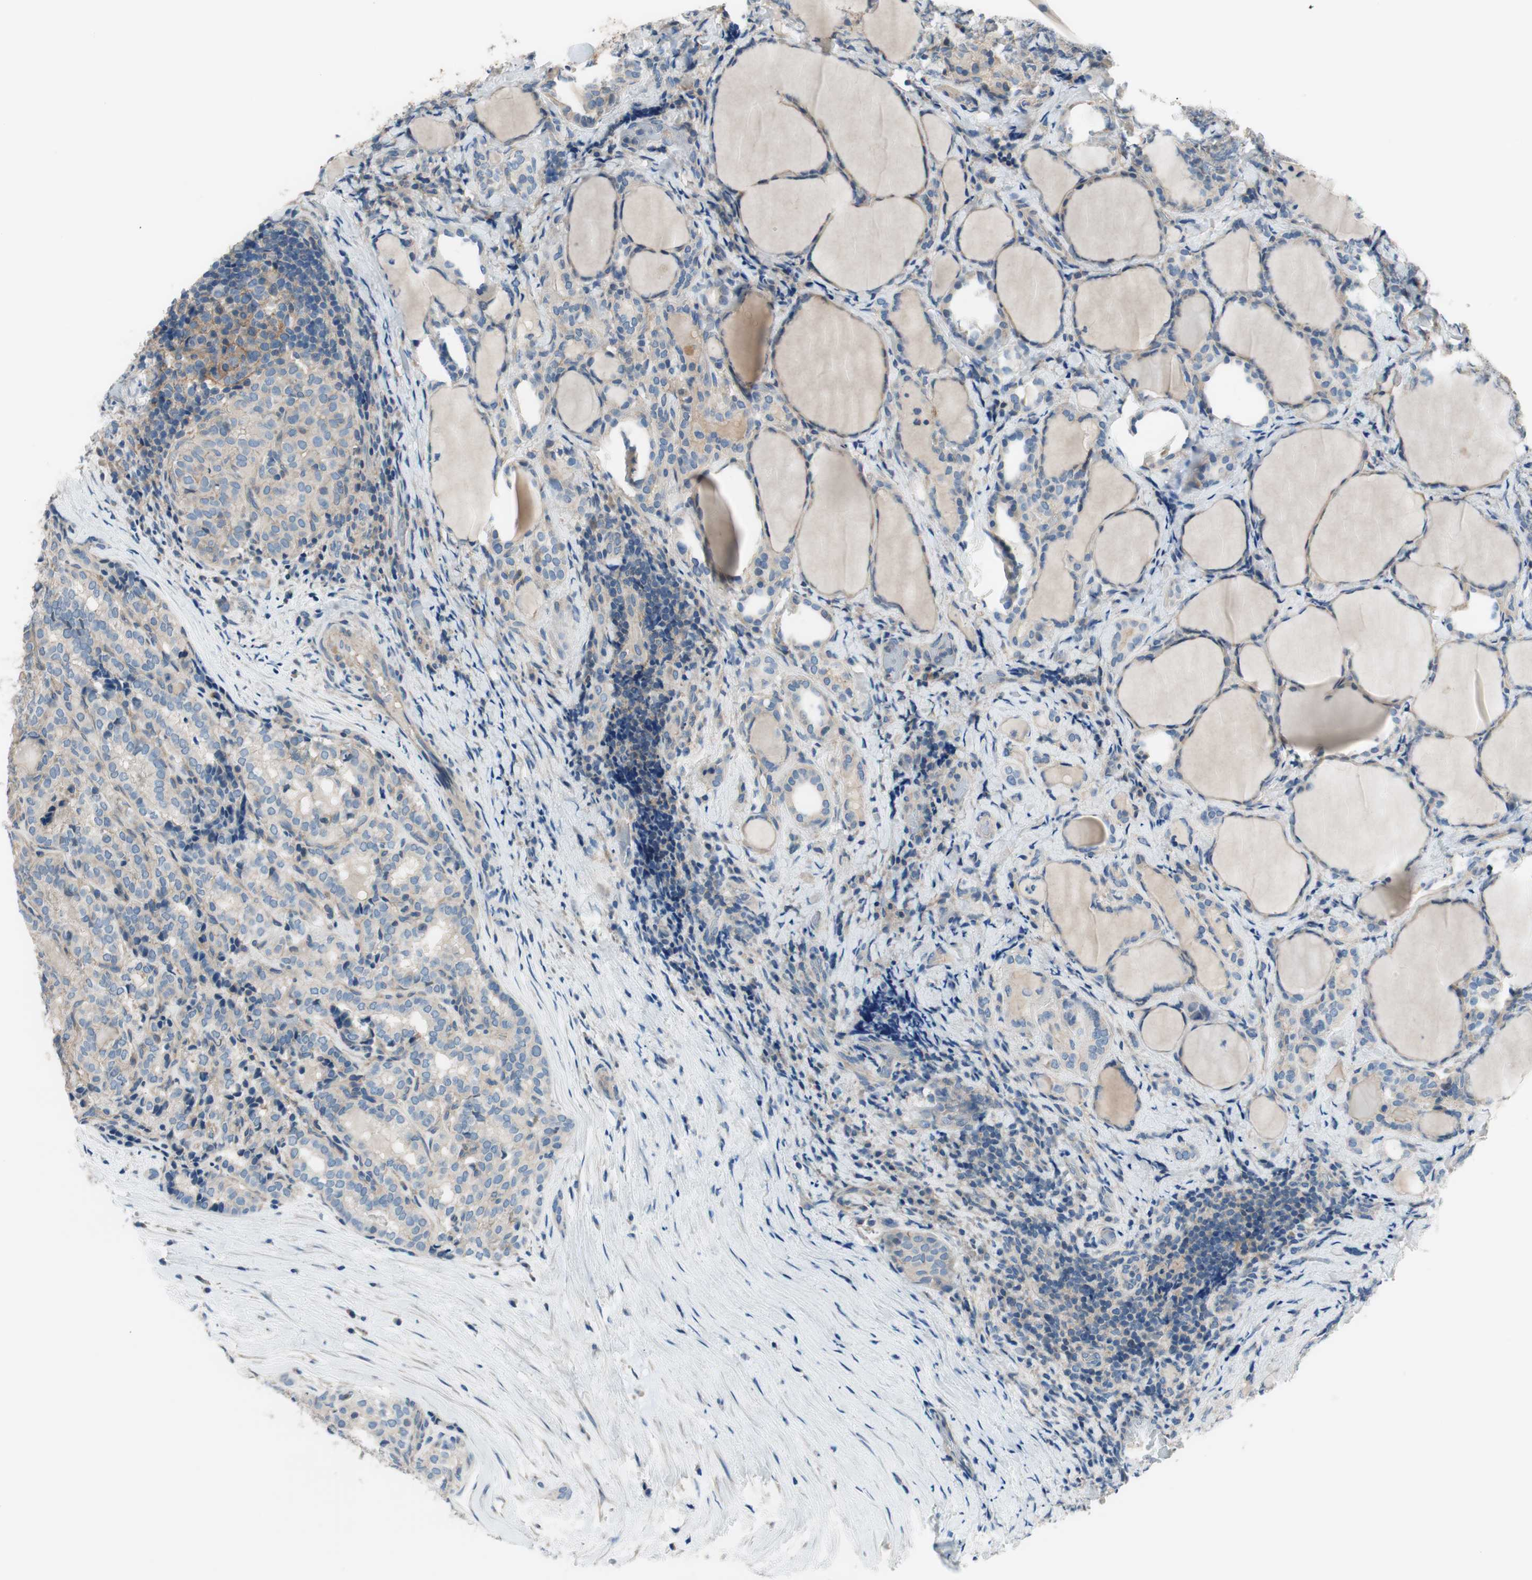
{"staining": {"intensity": "negative", "quantity": "none", "location": "none"}, "tissue": "thyroid cancer", "cell_type": "Tumor cells", "image_type": "cancer", "snomed": [{"axis": "morphology", "description": "Normal tissue, NOS"}, {"axis": "morphology", "description": "Papillary adenocarcinoma, NOS"}, {"axis": "topography", "description": "Thyroid gland"}], "caption": "A photomicrograph of thyroid papillary adenocarcinoma stained for a protein displays no brown staining in tumor cells.", "gene": "CALML3", "patient": {"sex": "female", "age": 30}}